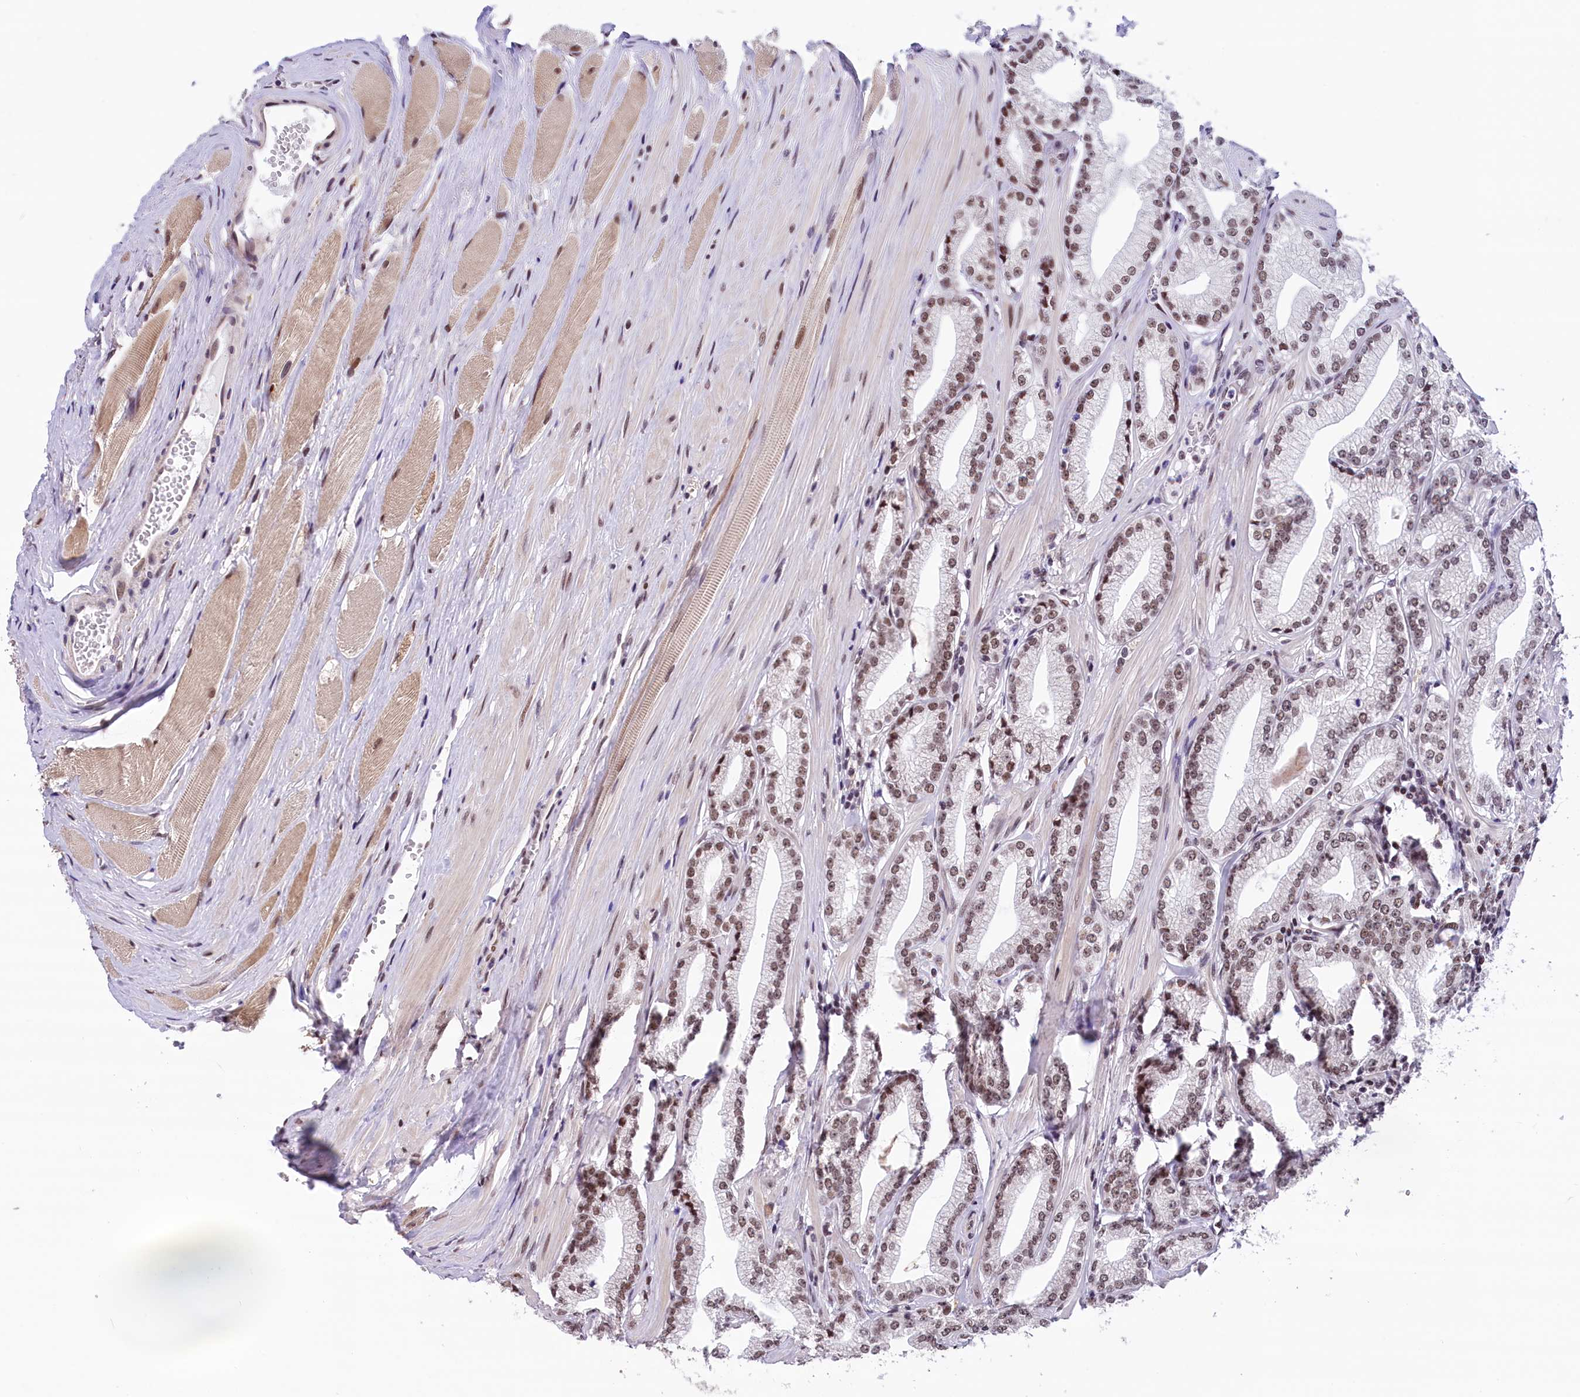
{"staining": {"intensity": "moderate", "quantity": "25%-75%", "location": "nuclear"}, "tissue": "prostate cancer", "cell_type": "Tumor cells", "image_type": "cancer", "snomed": [{"axis": "morphology", "description": "Adenocarcinoma, High grade"}, {"axis": "topography", "description": "Prostate"}], "caption": "IHC staining of prostate high-grade adenocarcinoma, which demonstrates medium levels of moderate nuclear staining in approximately 25%-75% of tumor cells indicating moderate nuclear protein staining. The staining was performed using DAB (brown) for protein detection and nuclei were counterstained in hematoxylin (blue).", "gene": "CDYL2", "patient": {"sex": "male", "age": 67}}